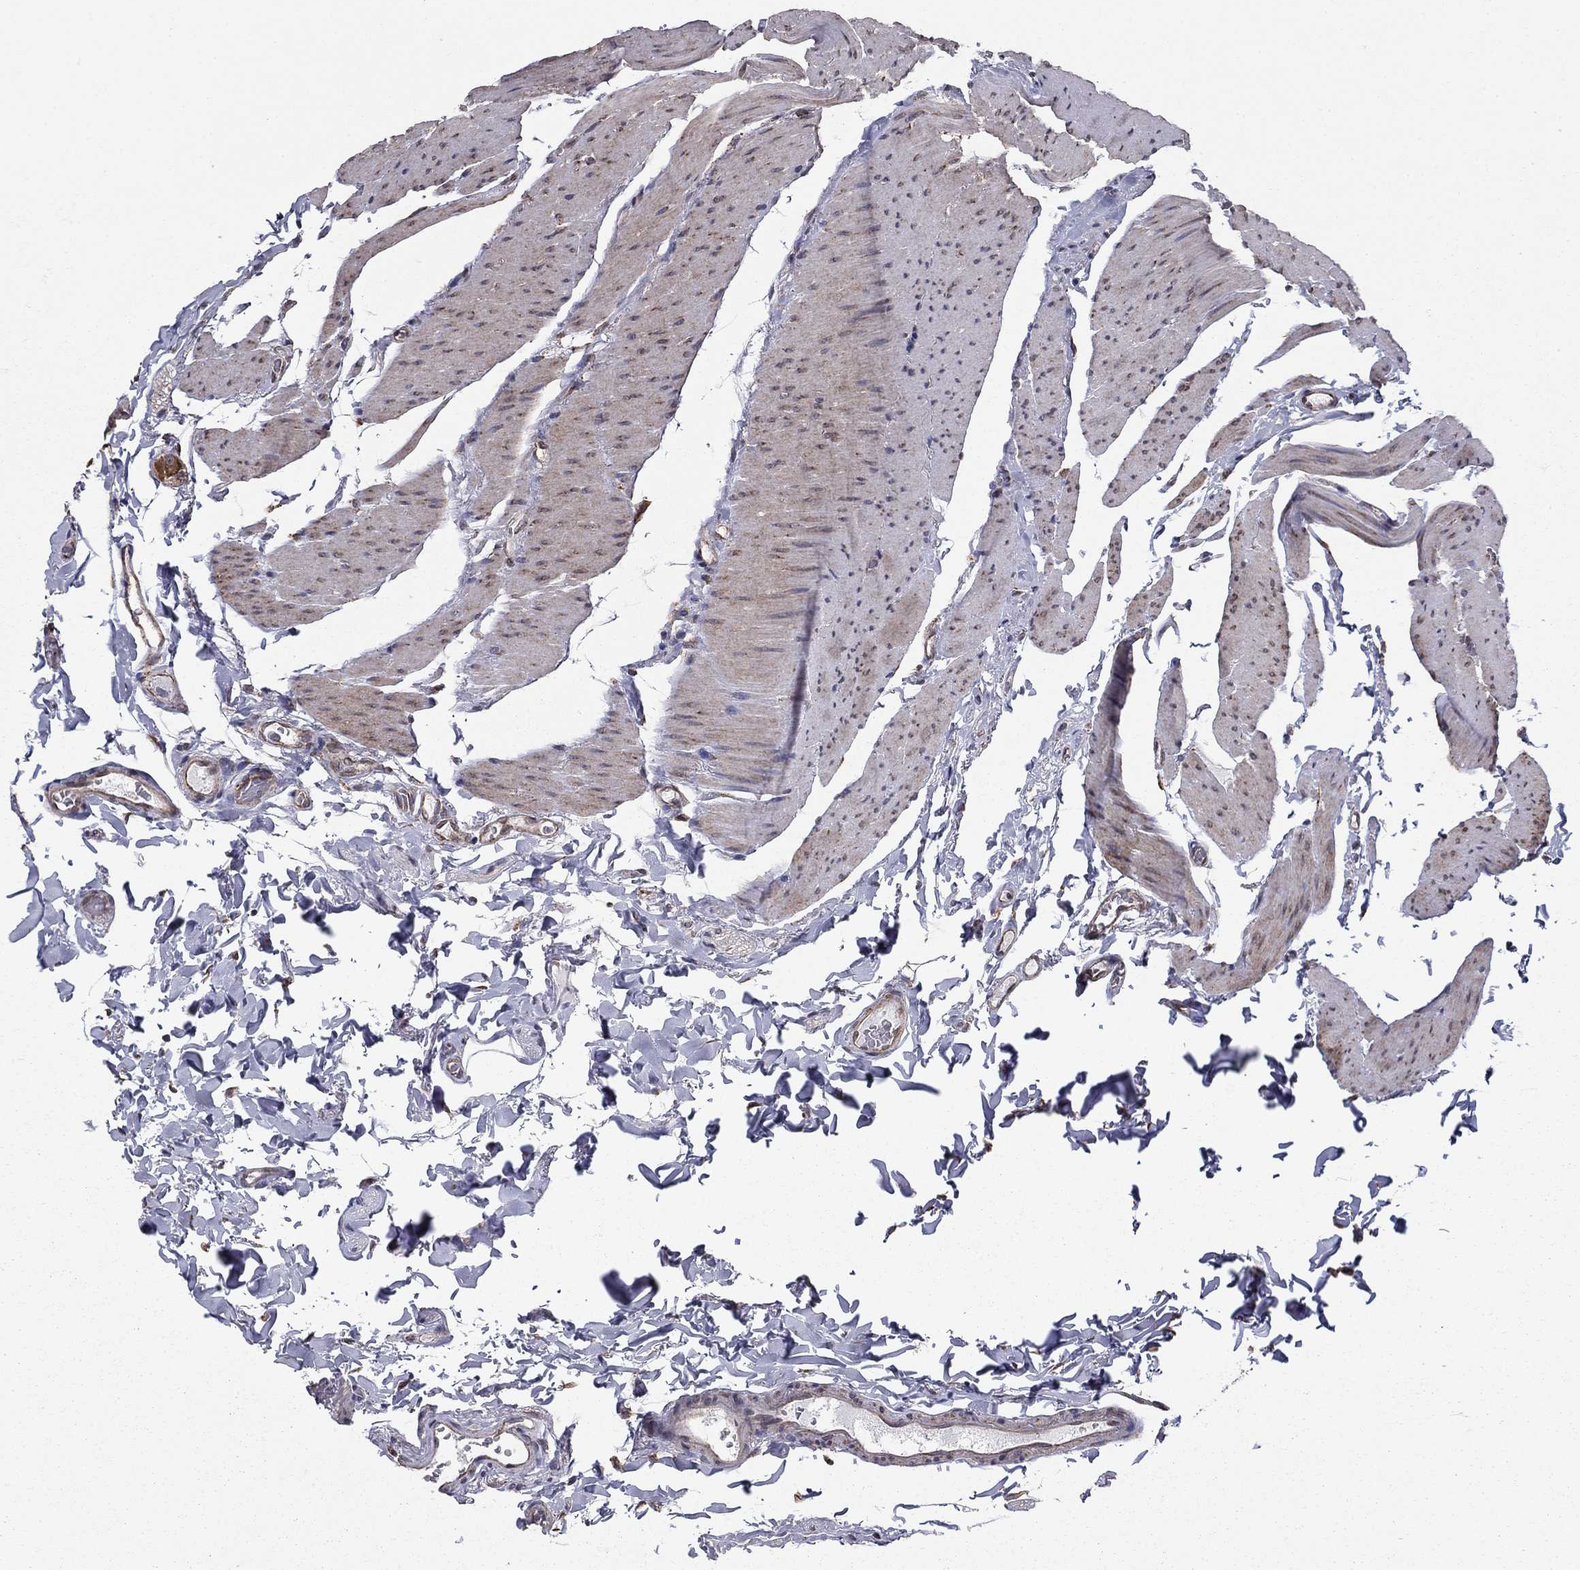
{"staining": {"intensity": "moderate", "quantity": ">75%", "location": "cytoplasmic/membranous"}, "tissue": "colon", "cell_type": "Endothelial cells", "image_type": "normal", "snomed": [{"axis": "morphology", "description": "Normal tissue, NOS"}, {"axis": "topography", "description": "Colon"}], "caption": "Protein expression analysis of benign colon displays moderate cytoplasmic/membranous positivity in approximately >75% of endothelial cells. (brown staining indicates protein expression, while blue staining denotes nuclei).", "gene": "NKIRAS1", "patient": {"sex": "female", "age": 86}}